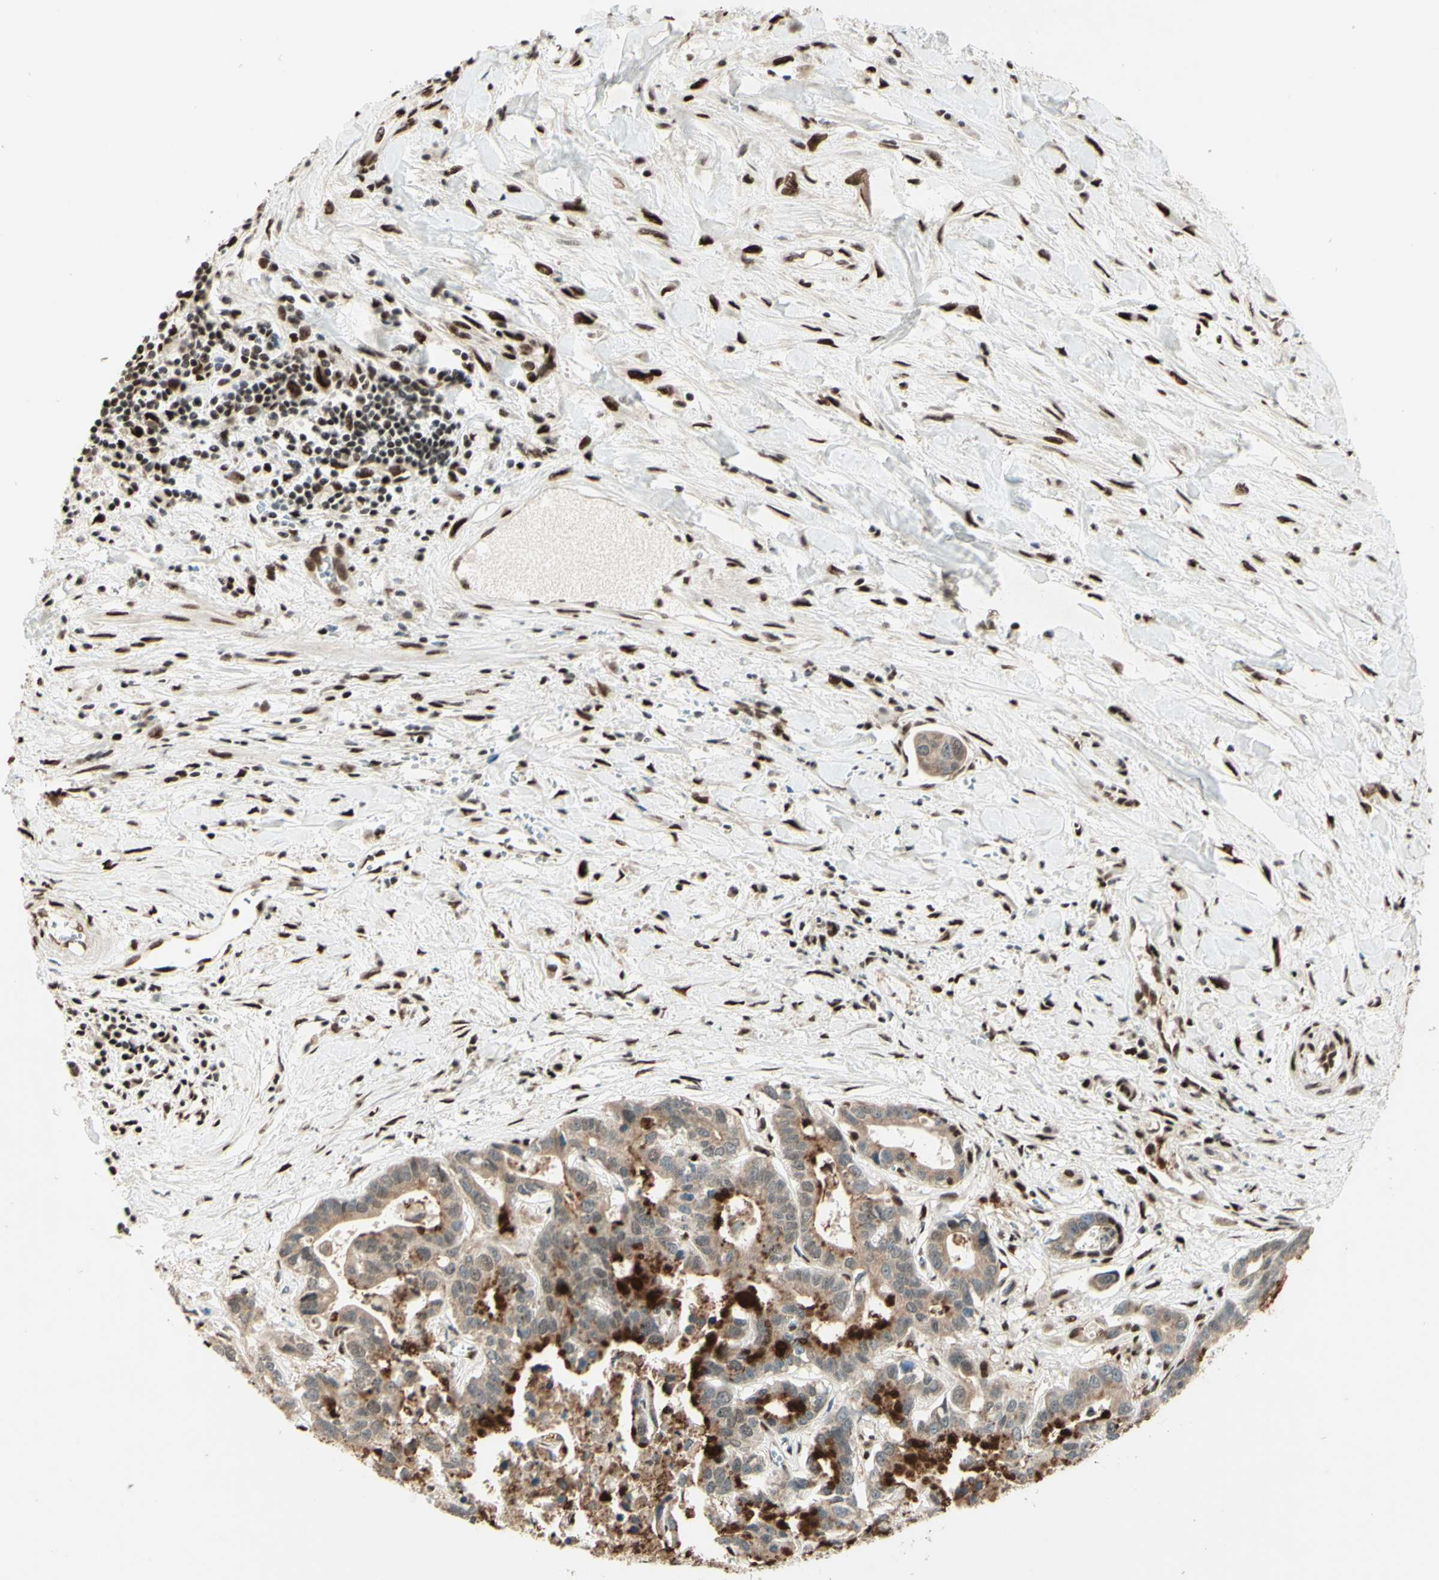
{"staining": {"intensity": "weak", "quantity": ">75%", "location": "cytoplasmic/membranous"}, "tissue": "liver cancer", "cell_type": "Tumor cells", "image_type": "cancer", "snomed": [{"axis": "morphology", "description": "Cholangiocarcinoma"}, {"axis": "topography", "description": "Liver"}], "caption": "Cholangiocarcinoma (liver) tissue shows weak cytoplasmic/membranous staining in about >75% of tumor cells", "gene": "NR3C1", "patient": {"sex": "female", "age": 65}}